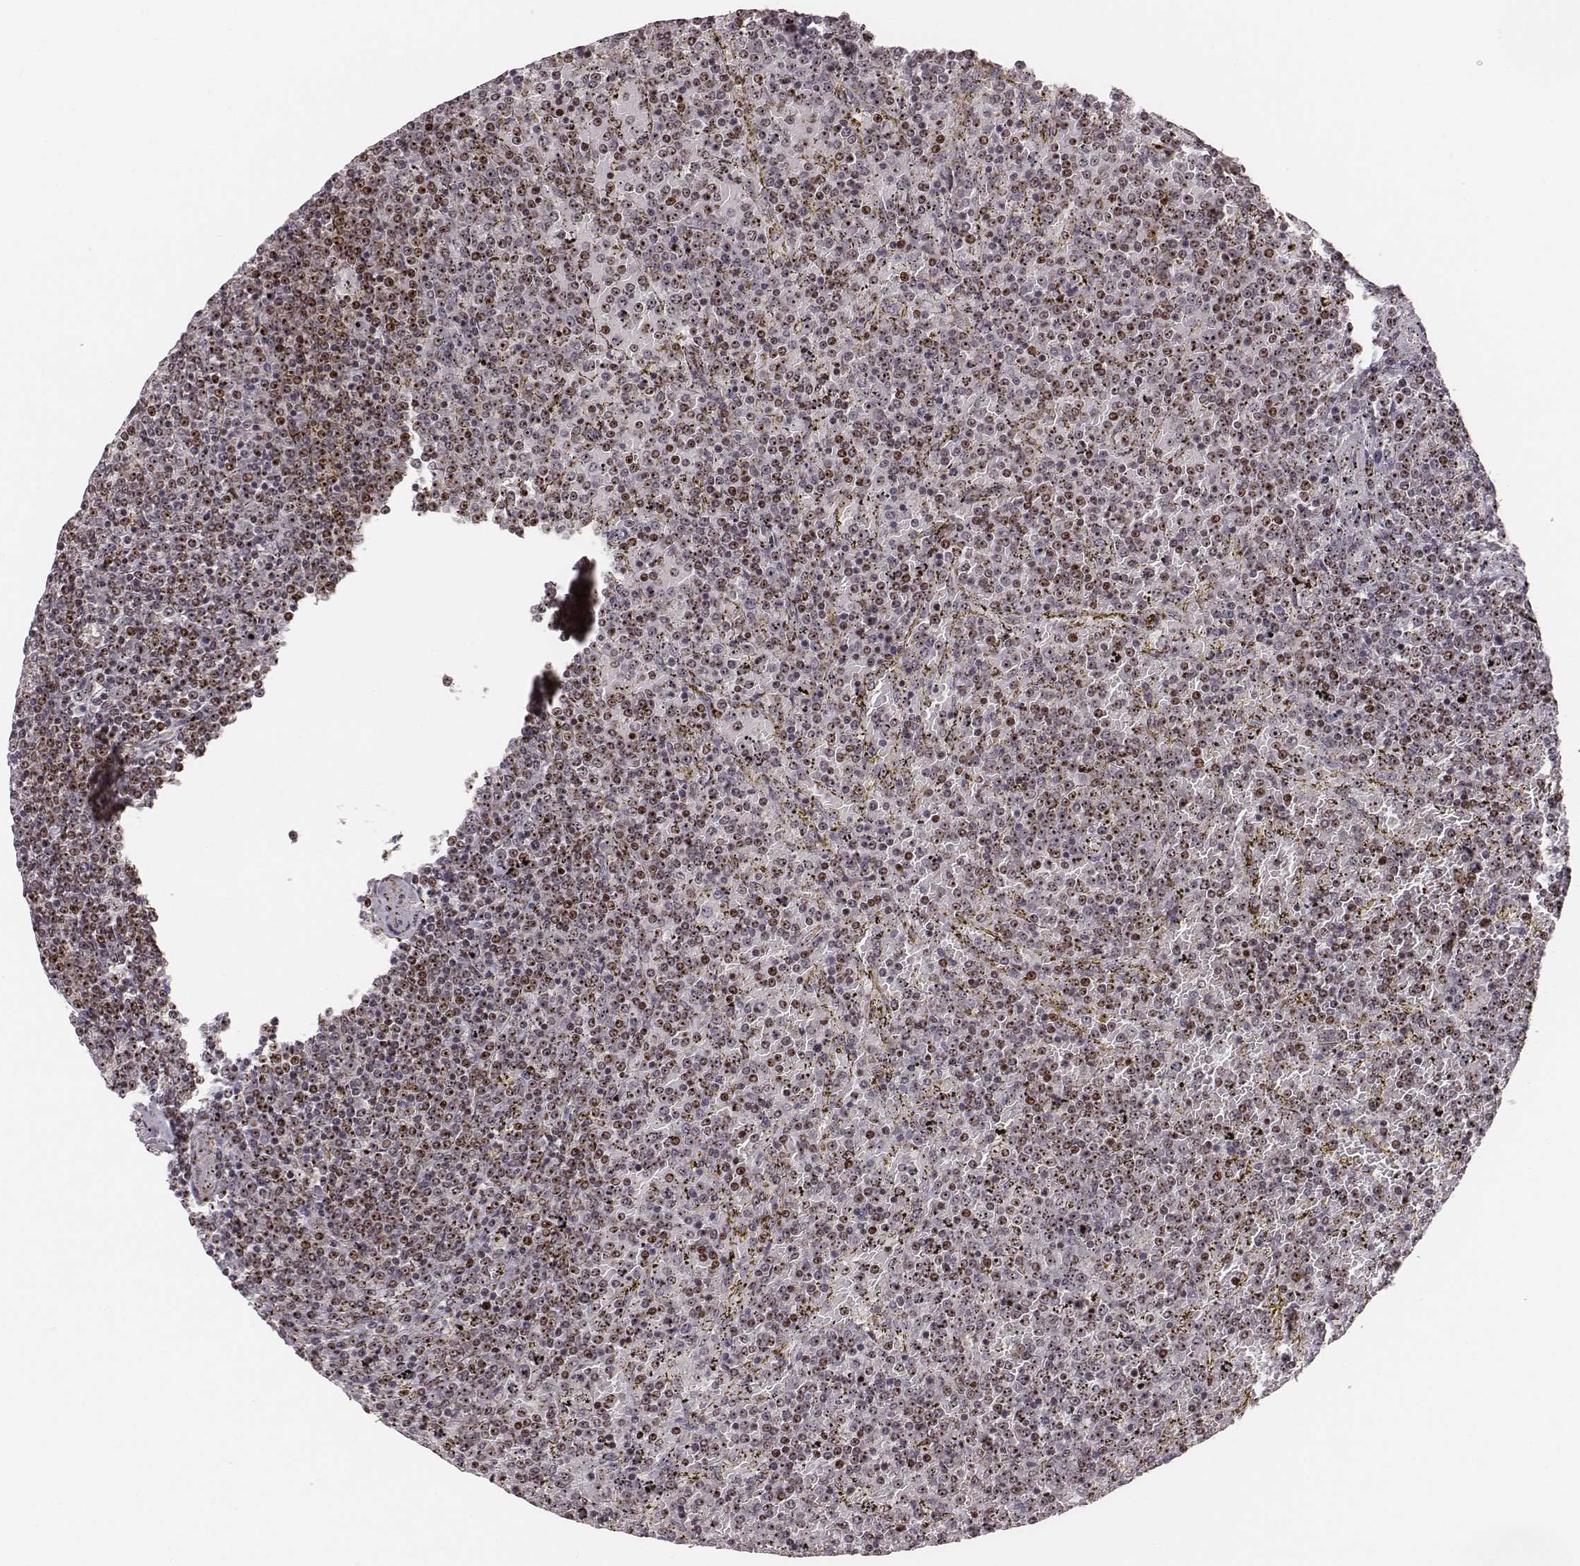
{"staining": {"intensity": "moderate", "quantity": ">75%", "location": "nuclear"}, "tissue": "lymphoma", "cell_type": "Tumor cells", "image_type": "cancer", "snomed": [{"axis": "morphology", "description": "Malignant lymphoma, non-Hodgkin's type, Low grade"}, {"axis": "topography", "description": "Spleen"}], "caption": "Brown immunohistochemical staining in malignant lymphoma, non-Hodgkin's type (low-grade) demonstrates moderate nuclear positivity in about >75% of tumor cells.", "gene": "NOP56", "patient": {"sex": "female", "age": 77}}